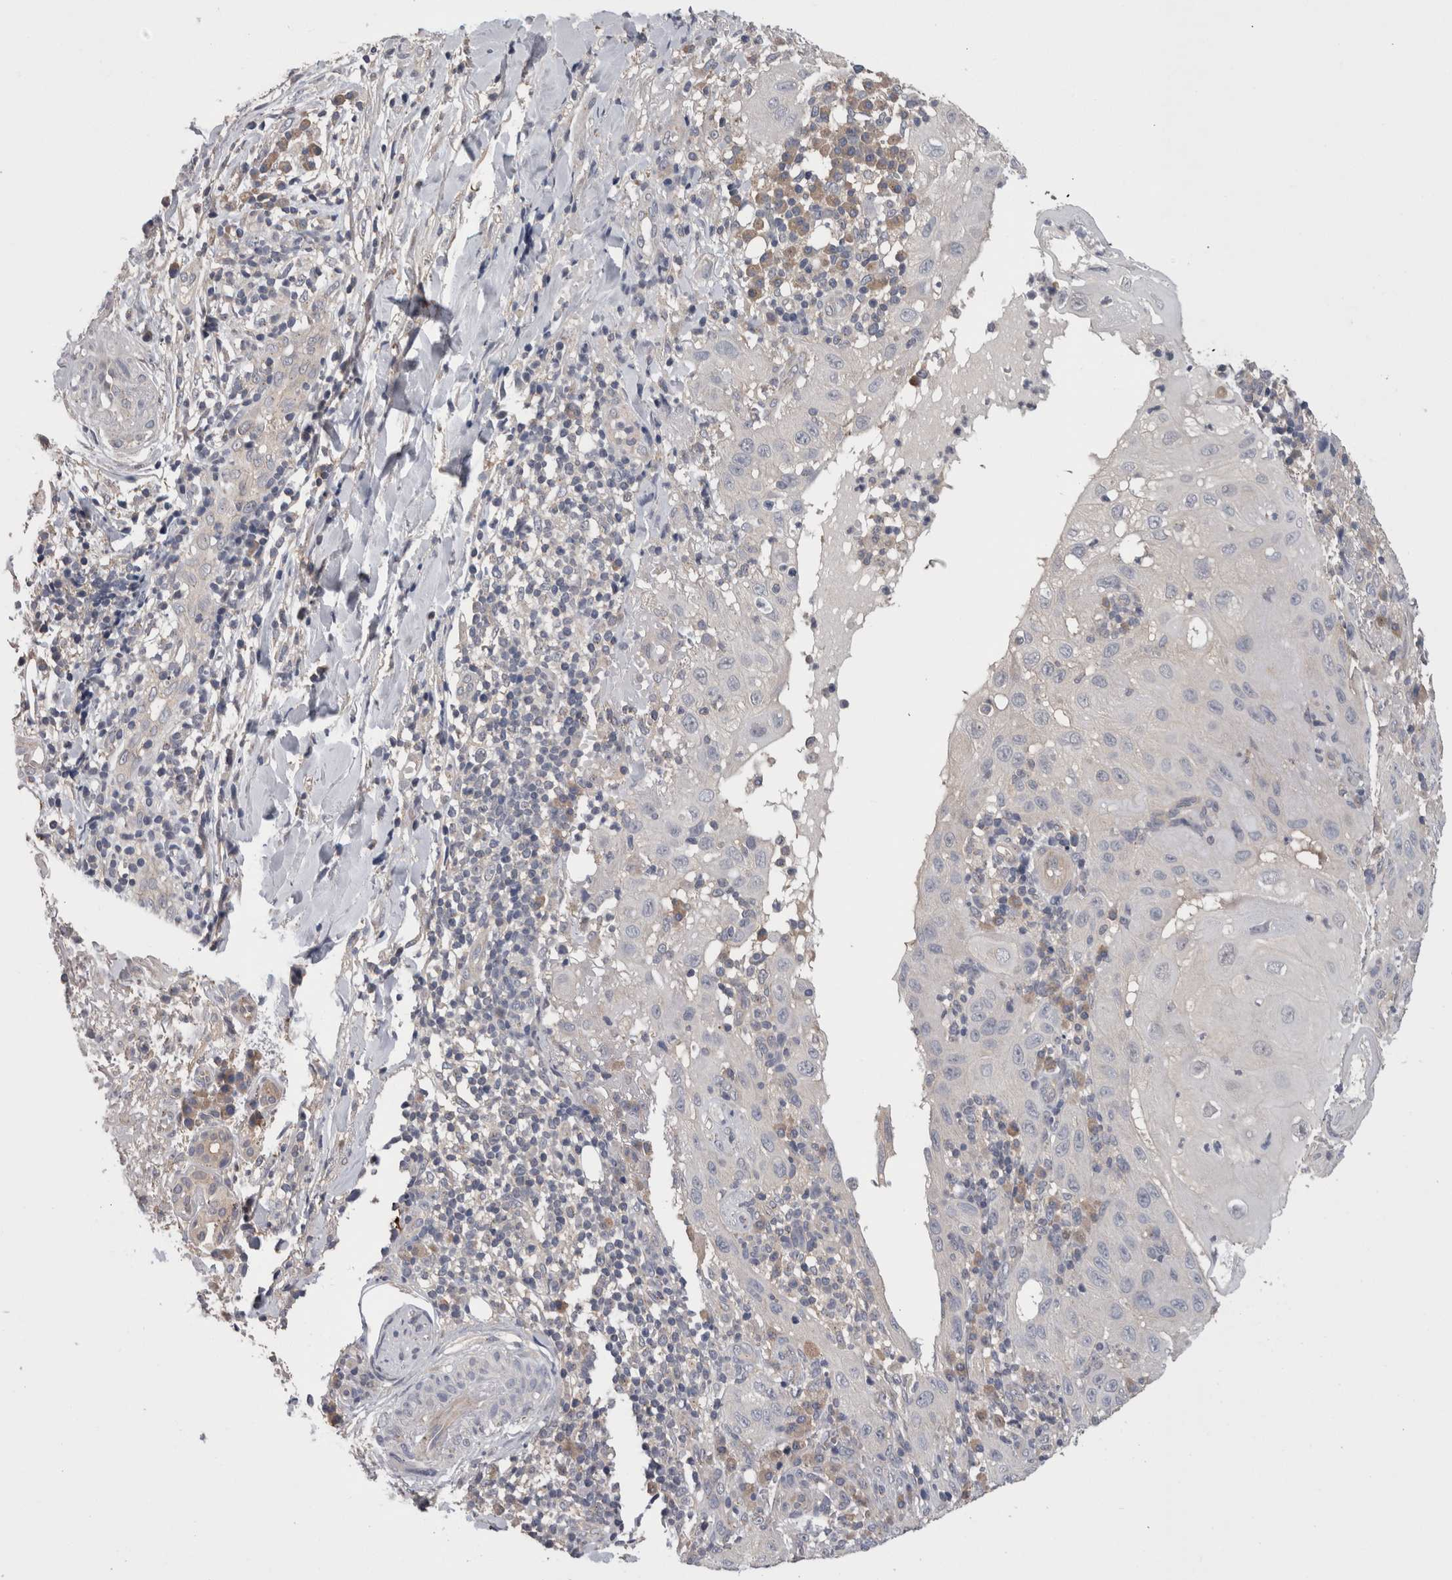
{"staining": {"intensity": "negative", "quantity": "none", "location": "none"}, "tissue": "skin cancer", "cell_type": "Tumor cells", "image_type": "cancer", "snomed": [{"axis": "morphology", "description": "Normal tissue, NOS"}, {"axis": "morphology", "description": "Squamous cell carcinoma, NOS"}, {"axis": "topography", "description": "Skin"}], "caption": "A high-resolution image shows immunohistochemistry staining of skin cancer, which exhibits no significant positivity in tumor cells.", "gene": "DCTN6", "patient": {"sex": "female", "age": 96}}